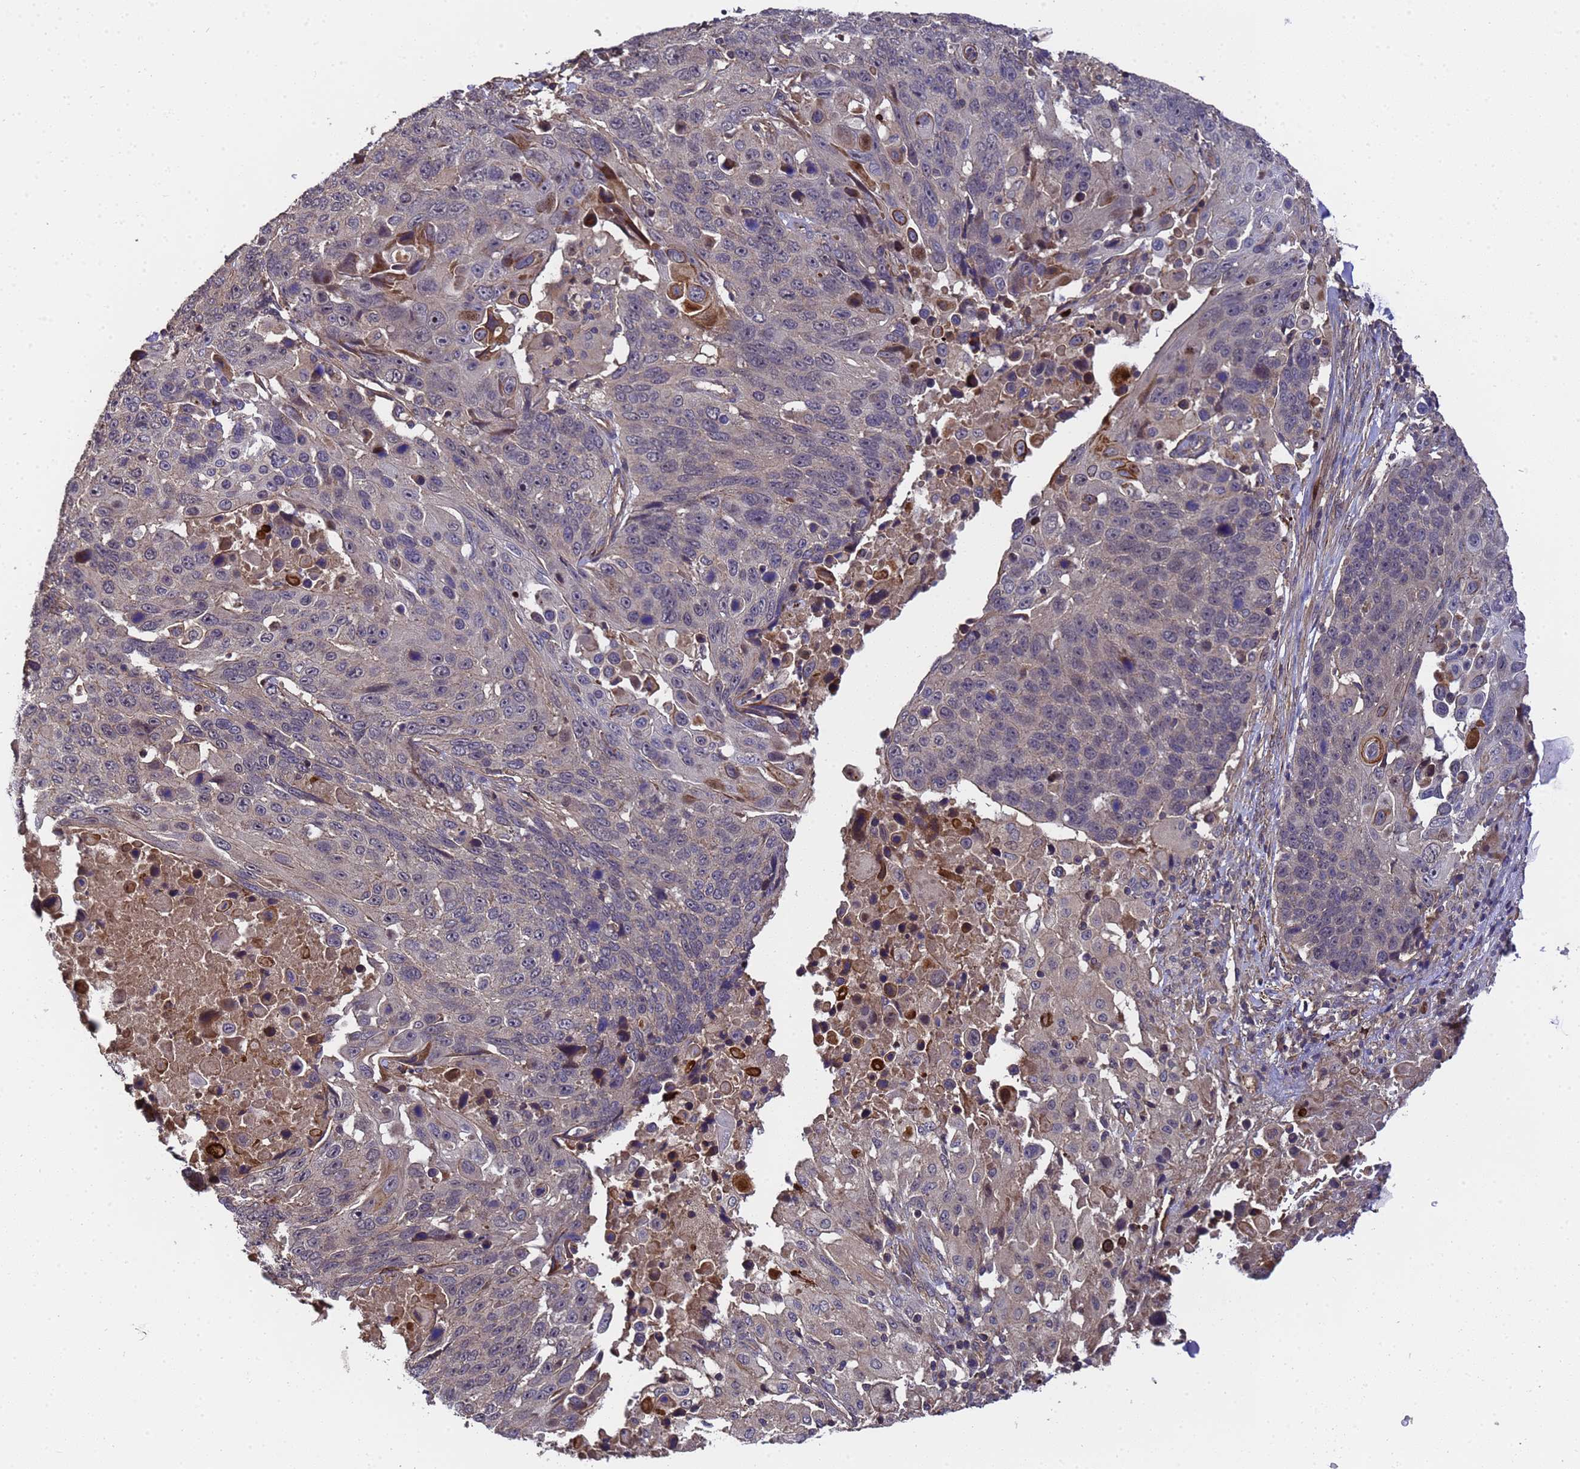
{"staining": {"intensity": "negative", "quantity": "none", "location": "none"}, "tissue": "lung cancer", "cell_type": "Tumor cells", "image_type": "cancer", "snomed": [{"axis": "morphology", "description": "Squamous cell carcinoma, NOS"}, {"axis": "topography", "description": "Lung"}], "caption": "Histopathology image shows no protein positivity in tumor cells of squamous cell carcinoma (lung) tissue. (DAB (3,3'-diaminobenzidine) immunohistochemistry, high magnification).", "gene": "GSTCD", "patient": {"sex": "male", "age": 66}}